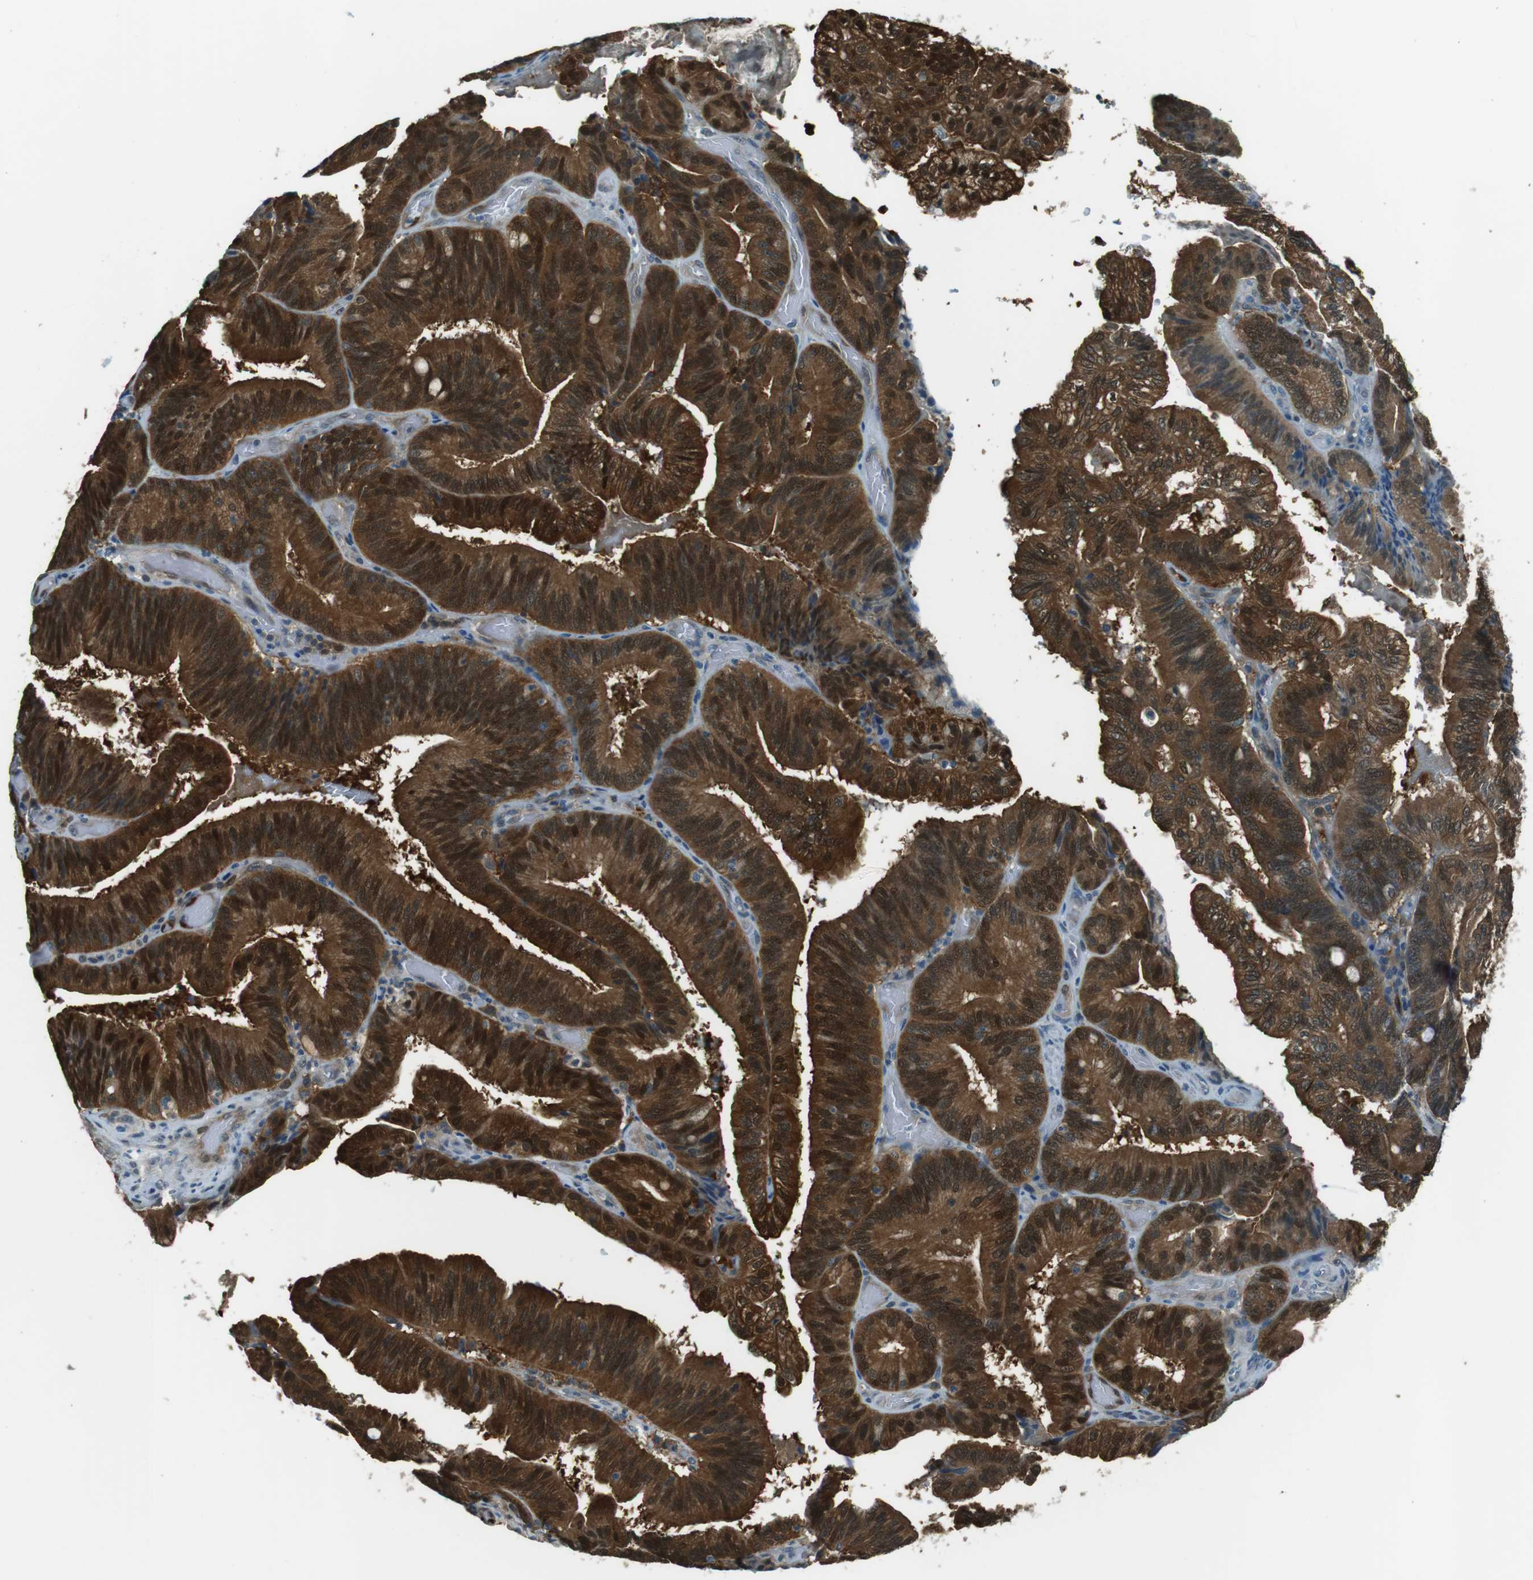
{"staining": {"intensity": "strong", "quantity": ">75%", "location": "cytoplasmic/membranous,nuclear"}, "tissue": "pancreatic cancer", "cell_type": "Tumor cells", "image_type": "cancer", "snomed": [{"axis": "morphology", "description": "Adenocarcinoma, NOS"}, {"axis": "topography", "description": "Pancreas"}], "caption": "Strong cytoplasmic/membranous and nuclear protein positivity is identified in about >75% of tumor cells in pancreatic adenocarcinoma.", "gene": "MFAP3", "patient": {"sex": "male", "age": 82}}